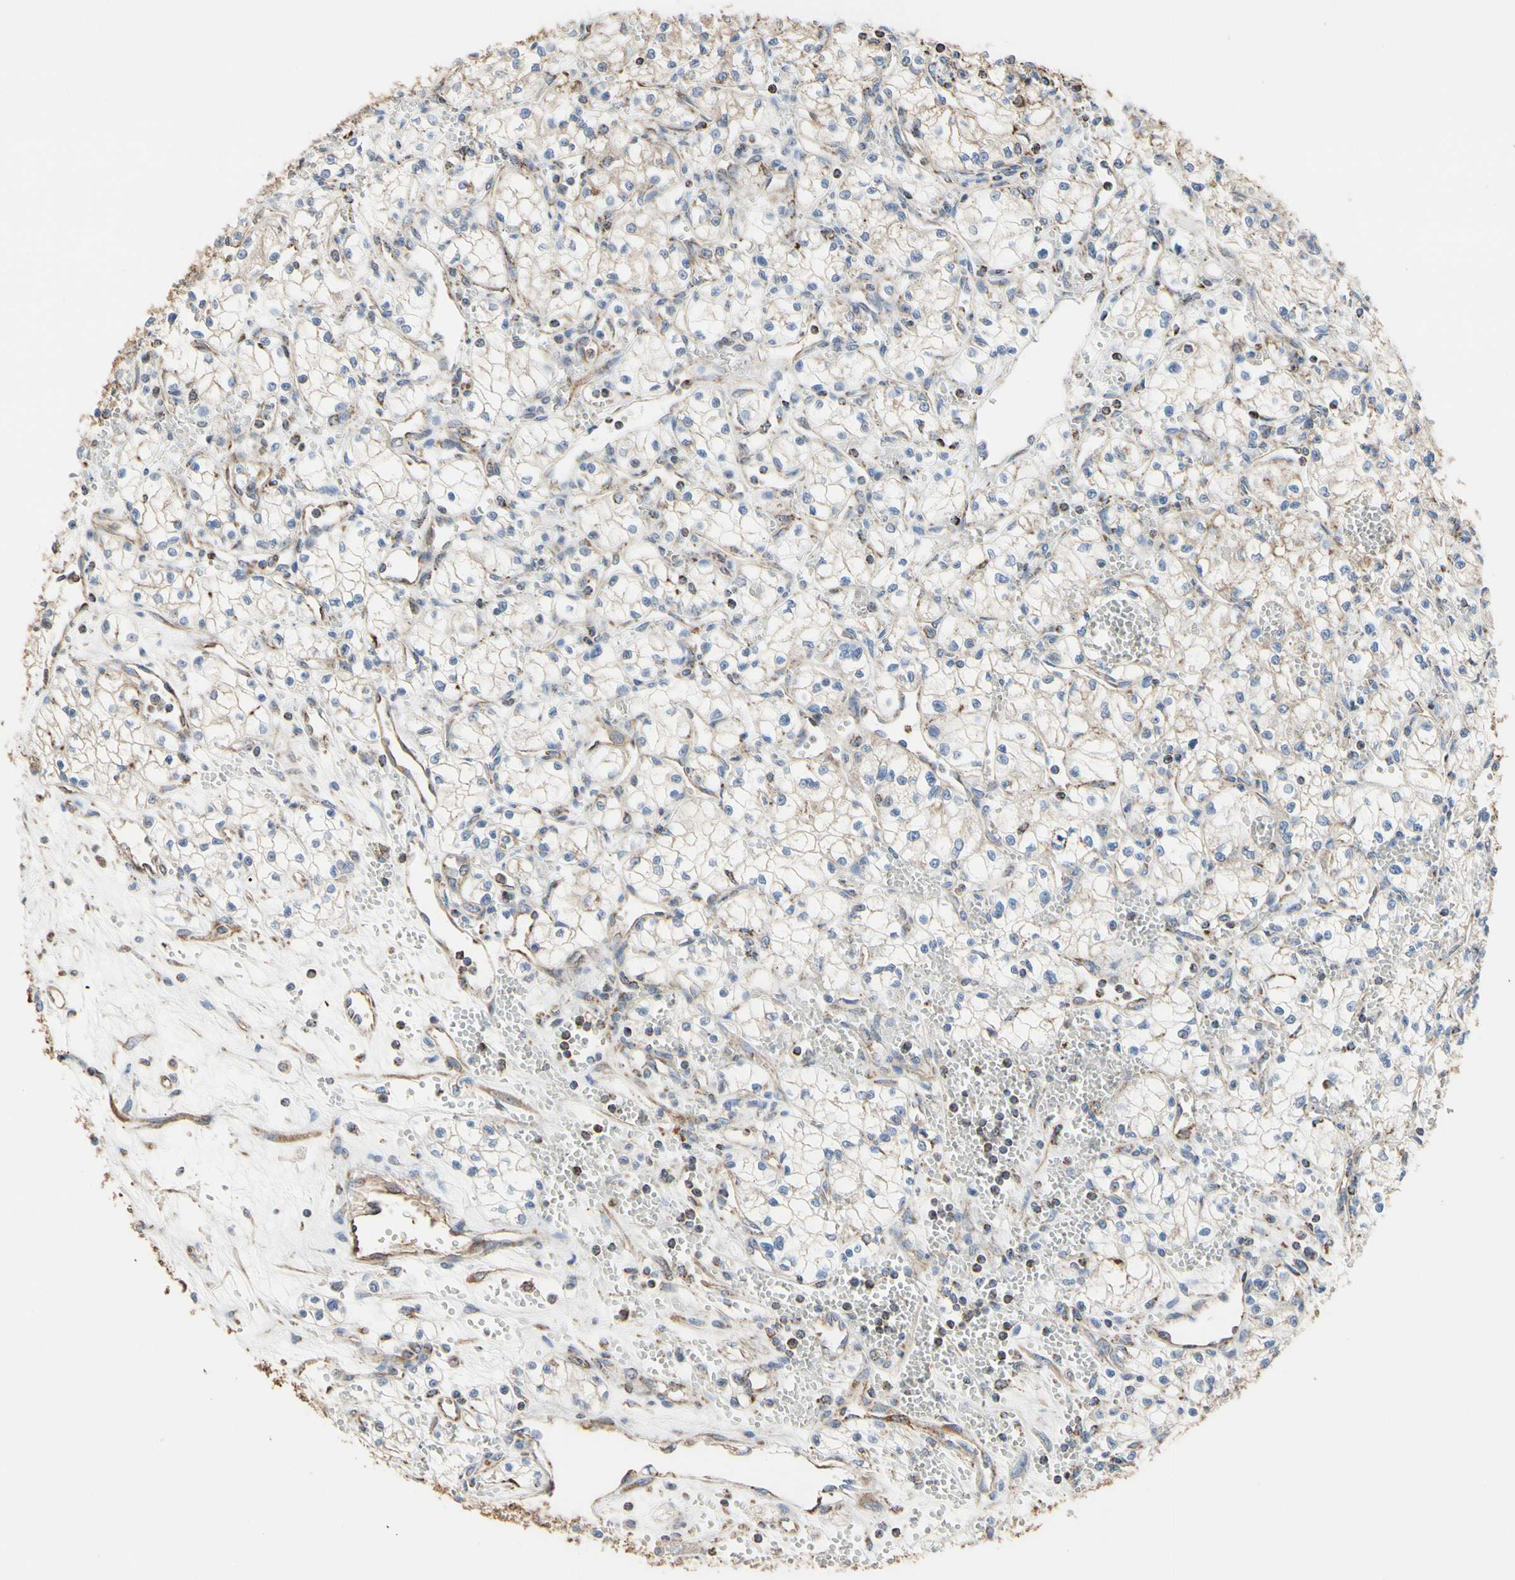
{"staining": {"intensity": "negative", "quantity": "none", "location": "none"}, "tissue": "renal cancer", "cell_type": "Tumor cells", "image_type": "cancer", "snomed": [{"axis": "morphology", "description": "Normal tissue, NOS"}, {"axis": "morphology", "description": "Adenocarcinoma, NOS"}, {"axis": "topography", "description": "Kidney"}], "caption": "This is a micrograph of immunohistochemistry staining of adenocarcinoma (renal), which shows no positivity in tumor cells.", "gene": "TUBA1A", "patient": {"sex": "male", "age": 59}}